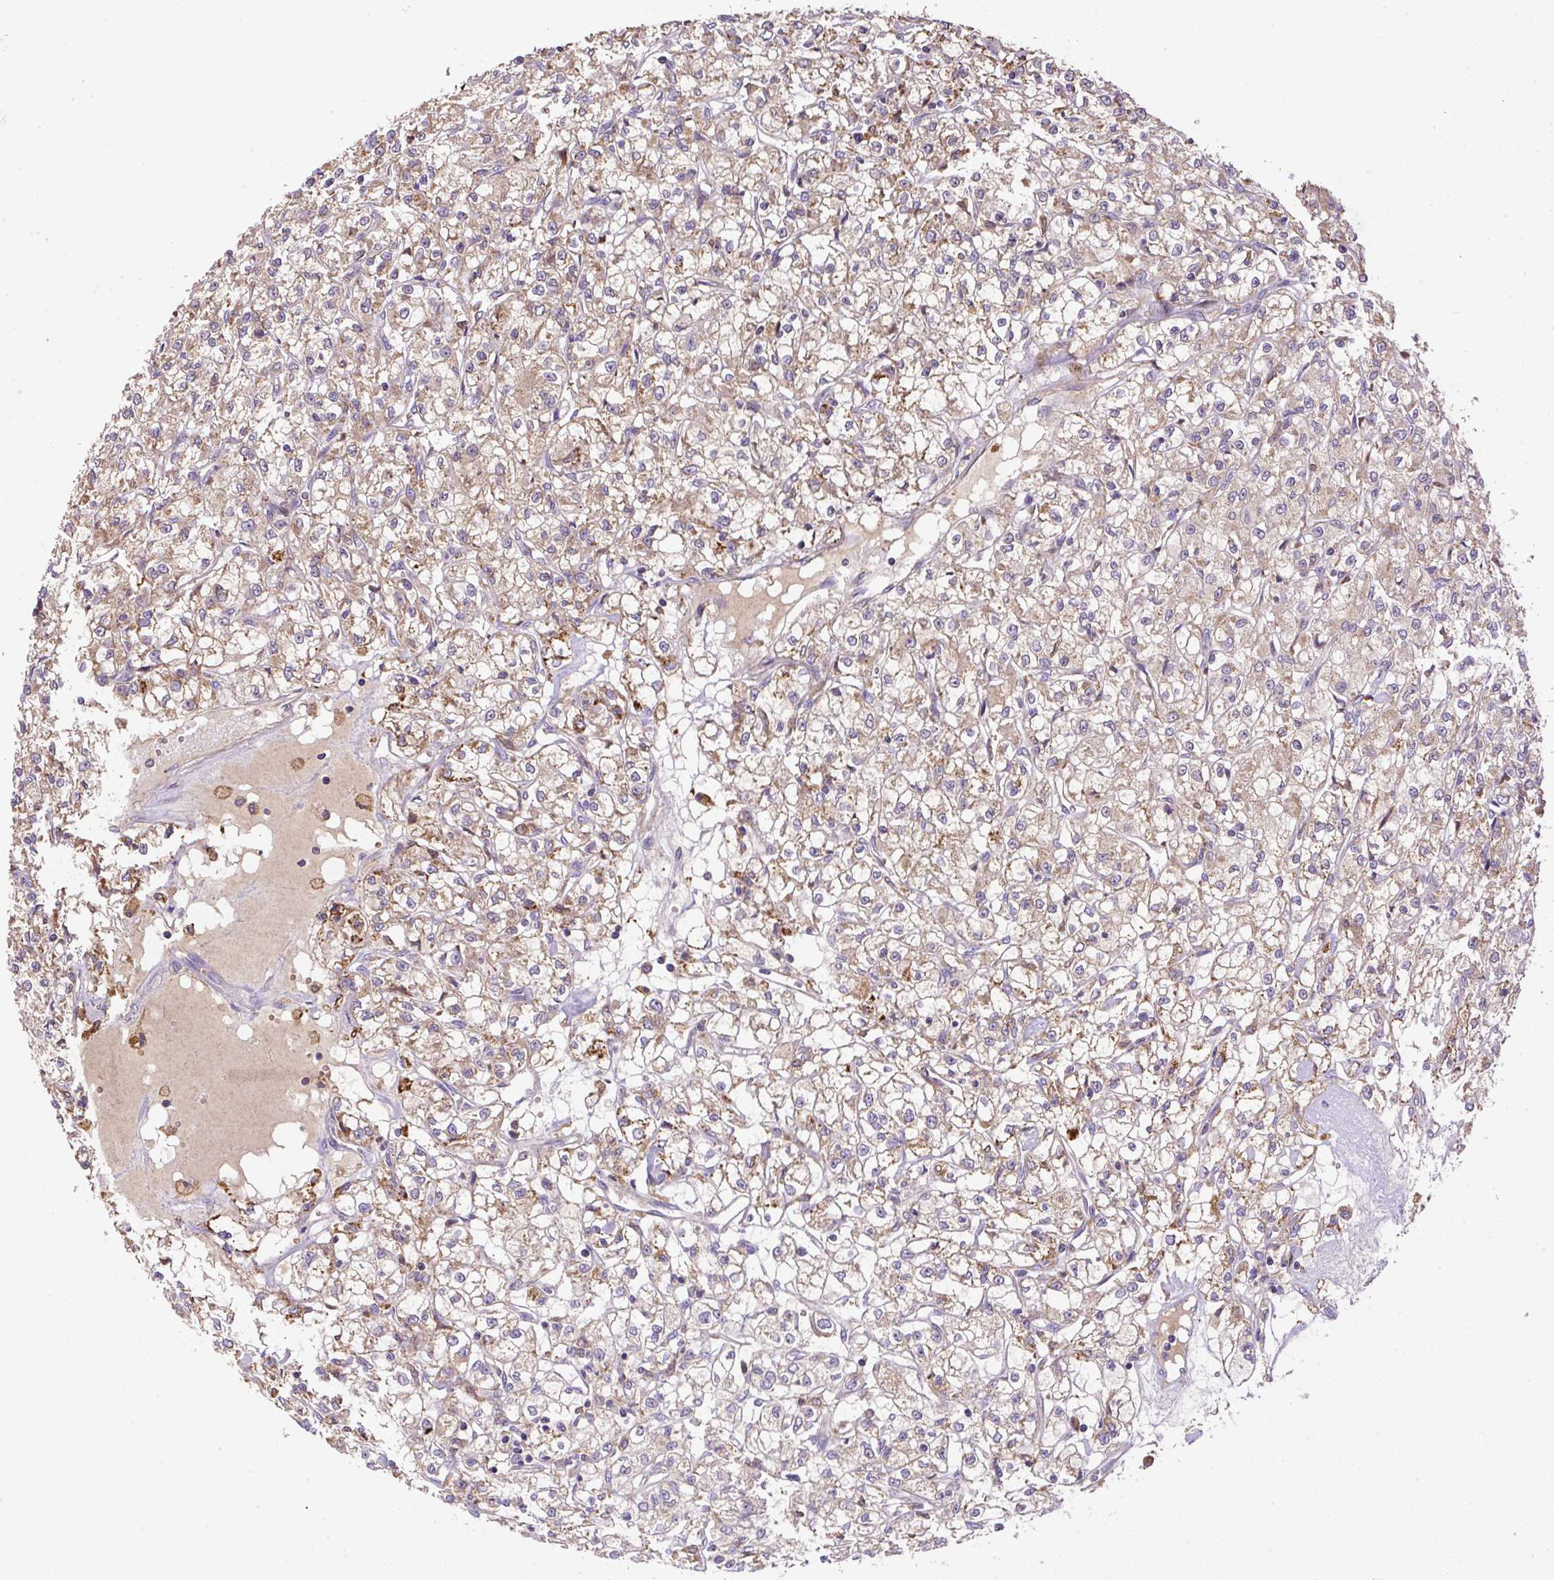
{"staining": {"intensity": "weak", "quantity": "25%-75%", "location": "cytoplasmic/membranous"}, "tissue": "renal cancer", "cell_type": "Tumor cells", "image_type": "cancer", "snomed": [{"axis": "morphology", "description": "Adenocarcinoma, NOS"}, {"axis": "topography", "description": "Kidney"}], "caption": "Immunohistochemical staining of human renal cancer reveals low levels of weak cytoplasmic/membranous expression in approximately 25%-75% of tumor cells.", "gene": "DAPK1", "patient": {"sex": "female", "age": 59}}